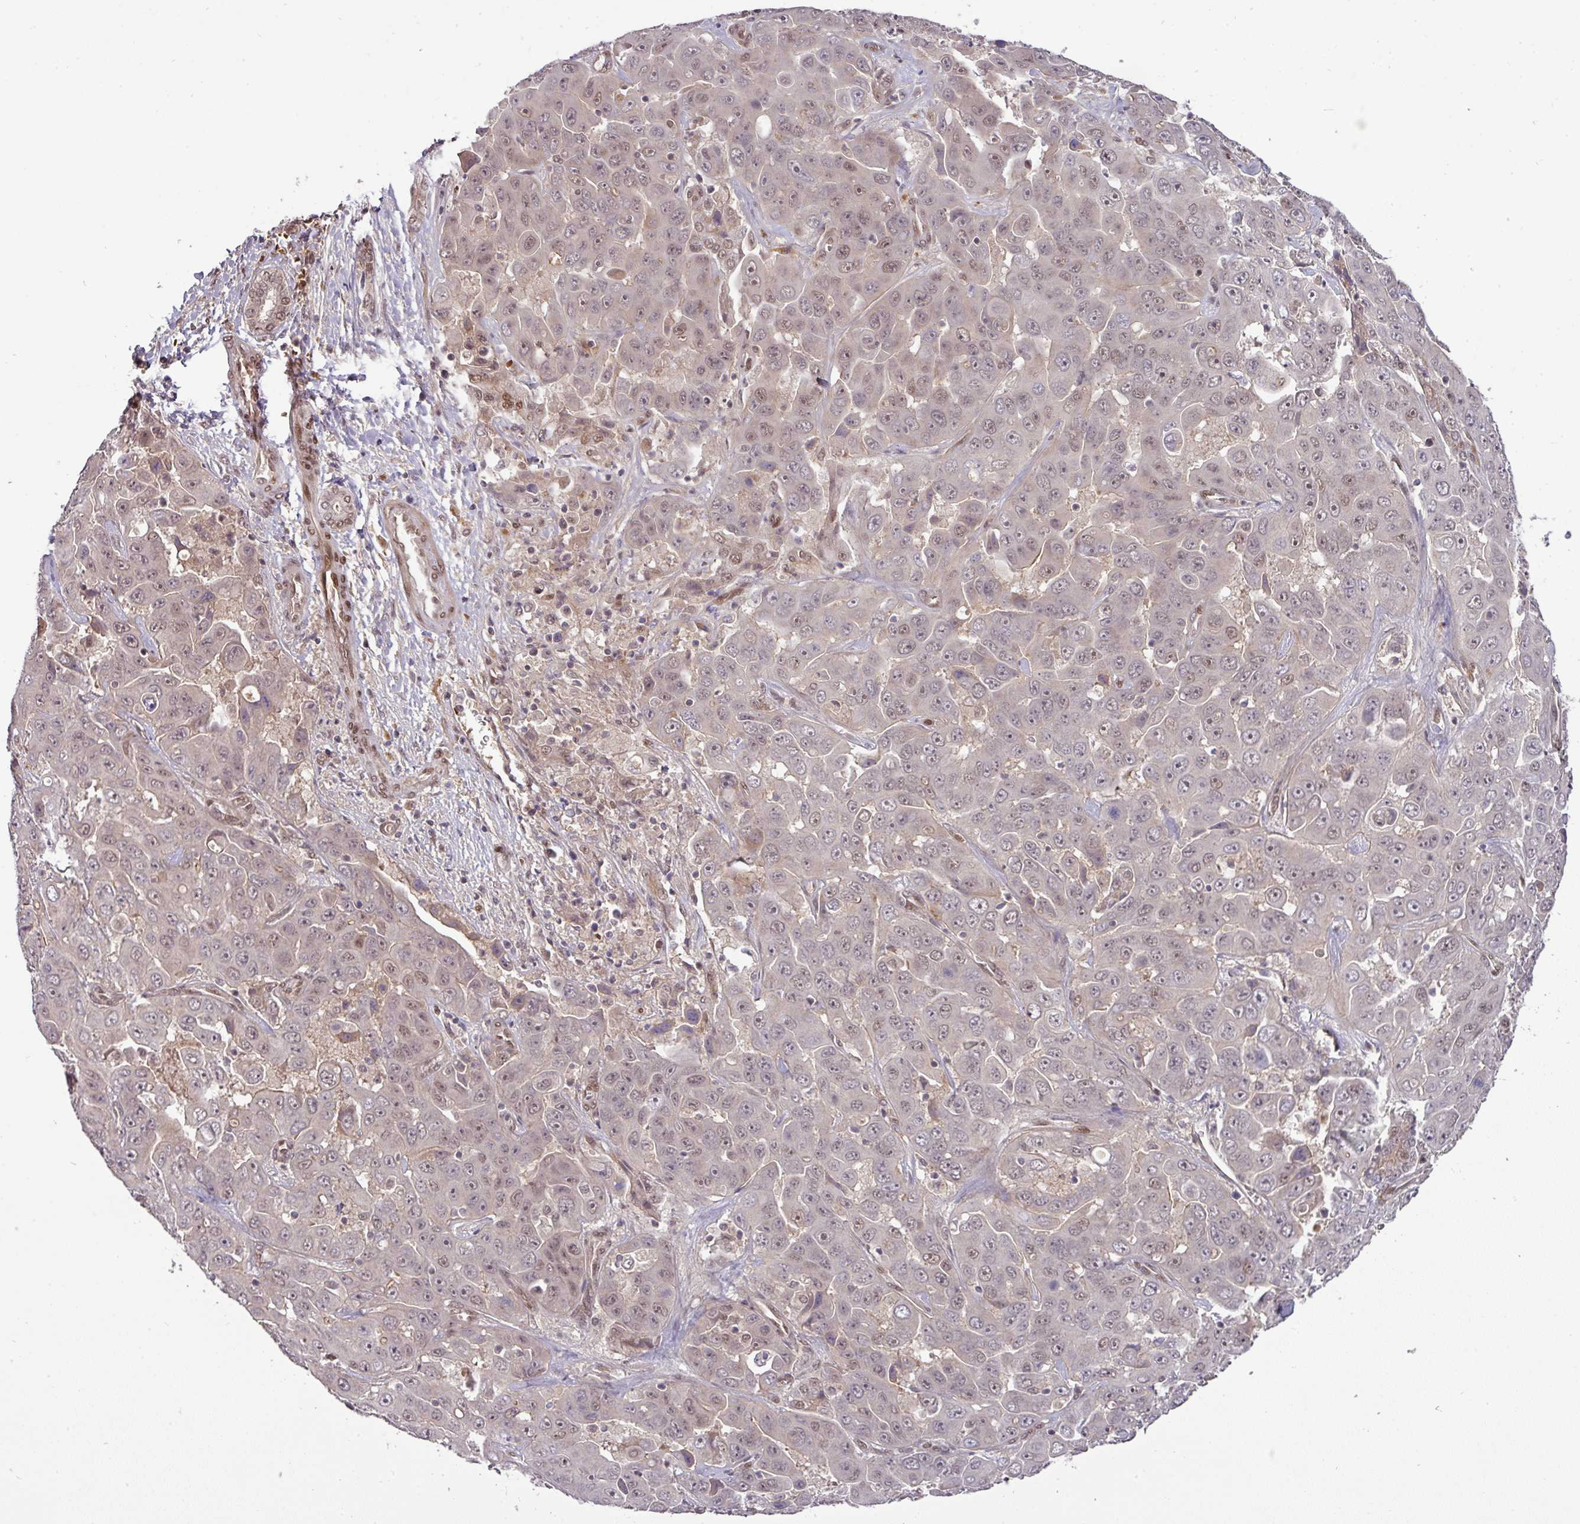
{"staining": {"intensity": "weak", "quantity": "<25%", "location": "nuclear"}, "tissue": "liver cancer", "cell_type": "Tumor cells", "image_type": "cancer", "snomed": [{"axis": "morphology", "description": "Cholangiocarcinoma"}, {"axis": "topography", "description": "Liver"}], "caption": "Immunohistochemistry (IHC) histopathology image of neoplastic tissue: human liver cancer stained with DAB (3,3'-diaminobenzidine) demonstrates no significant protein staining in tumor cells.", "gene": "CIC", "patient": {"sex": "female", "age": 52}}